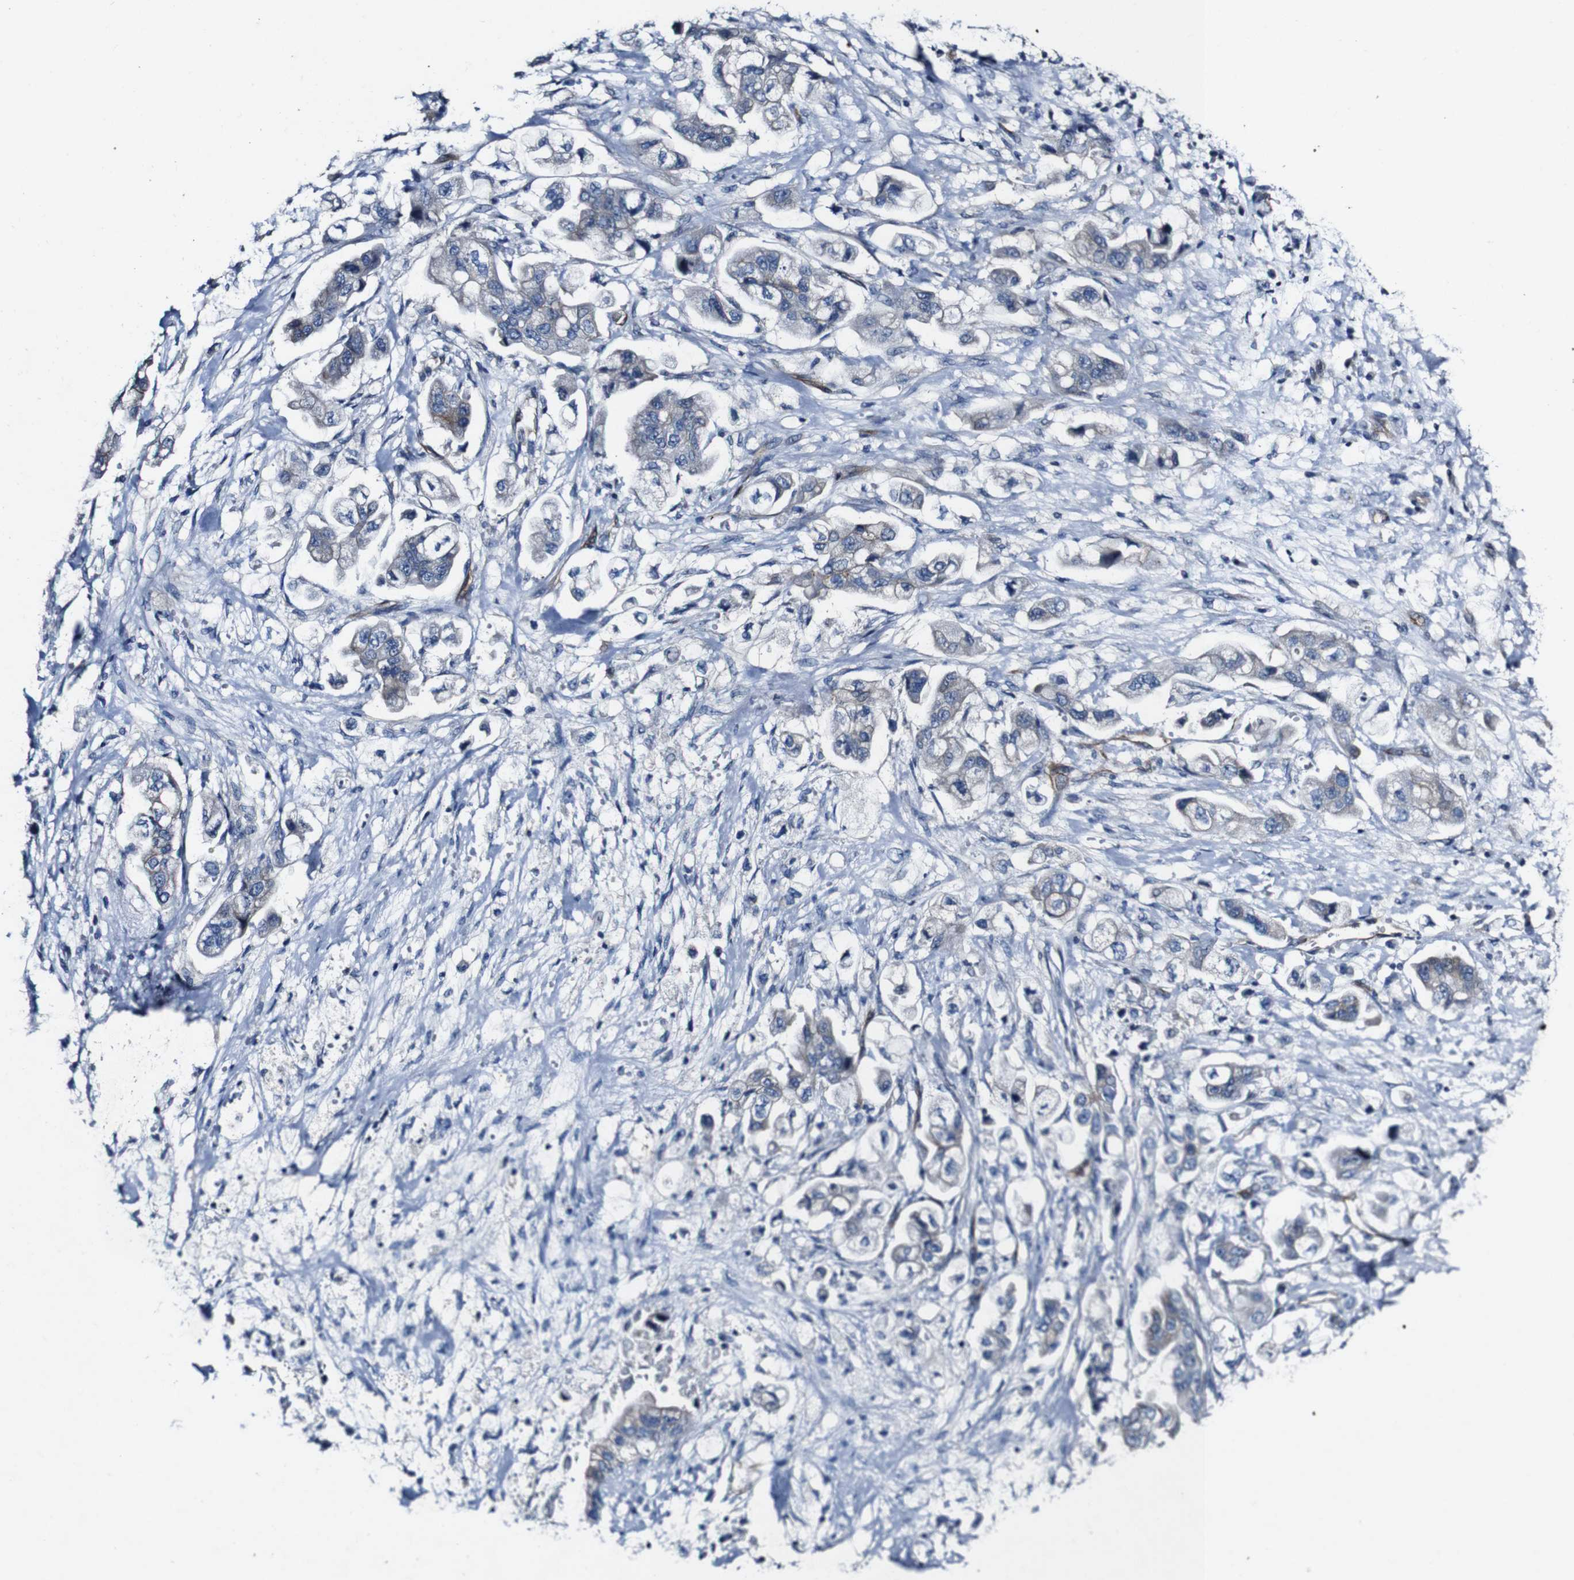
{"staining": {"intensity": "weak", "quantity": "<25%", "location": "cytoplasmic/membranous"}, "tissue": "stomach cancer", "cell_type": "Tumor cells", "image_type": "cancer", "snomed": [{"axis": "morphology", "description": "Adenocarcinoma, NOS"}, {"axis": "topography", "description": "Stomach"}], "caption": "The histopathology image reveals no significant positivity in tumor cells of adenocarcinoma (stomach).", "gene": "GRAMD1A", "patient": {"sex": "male", "age": 62}}